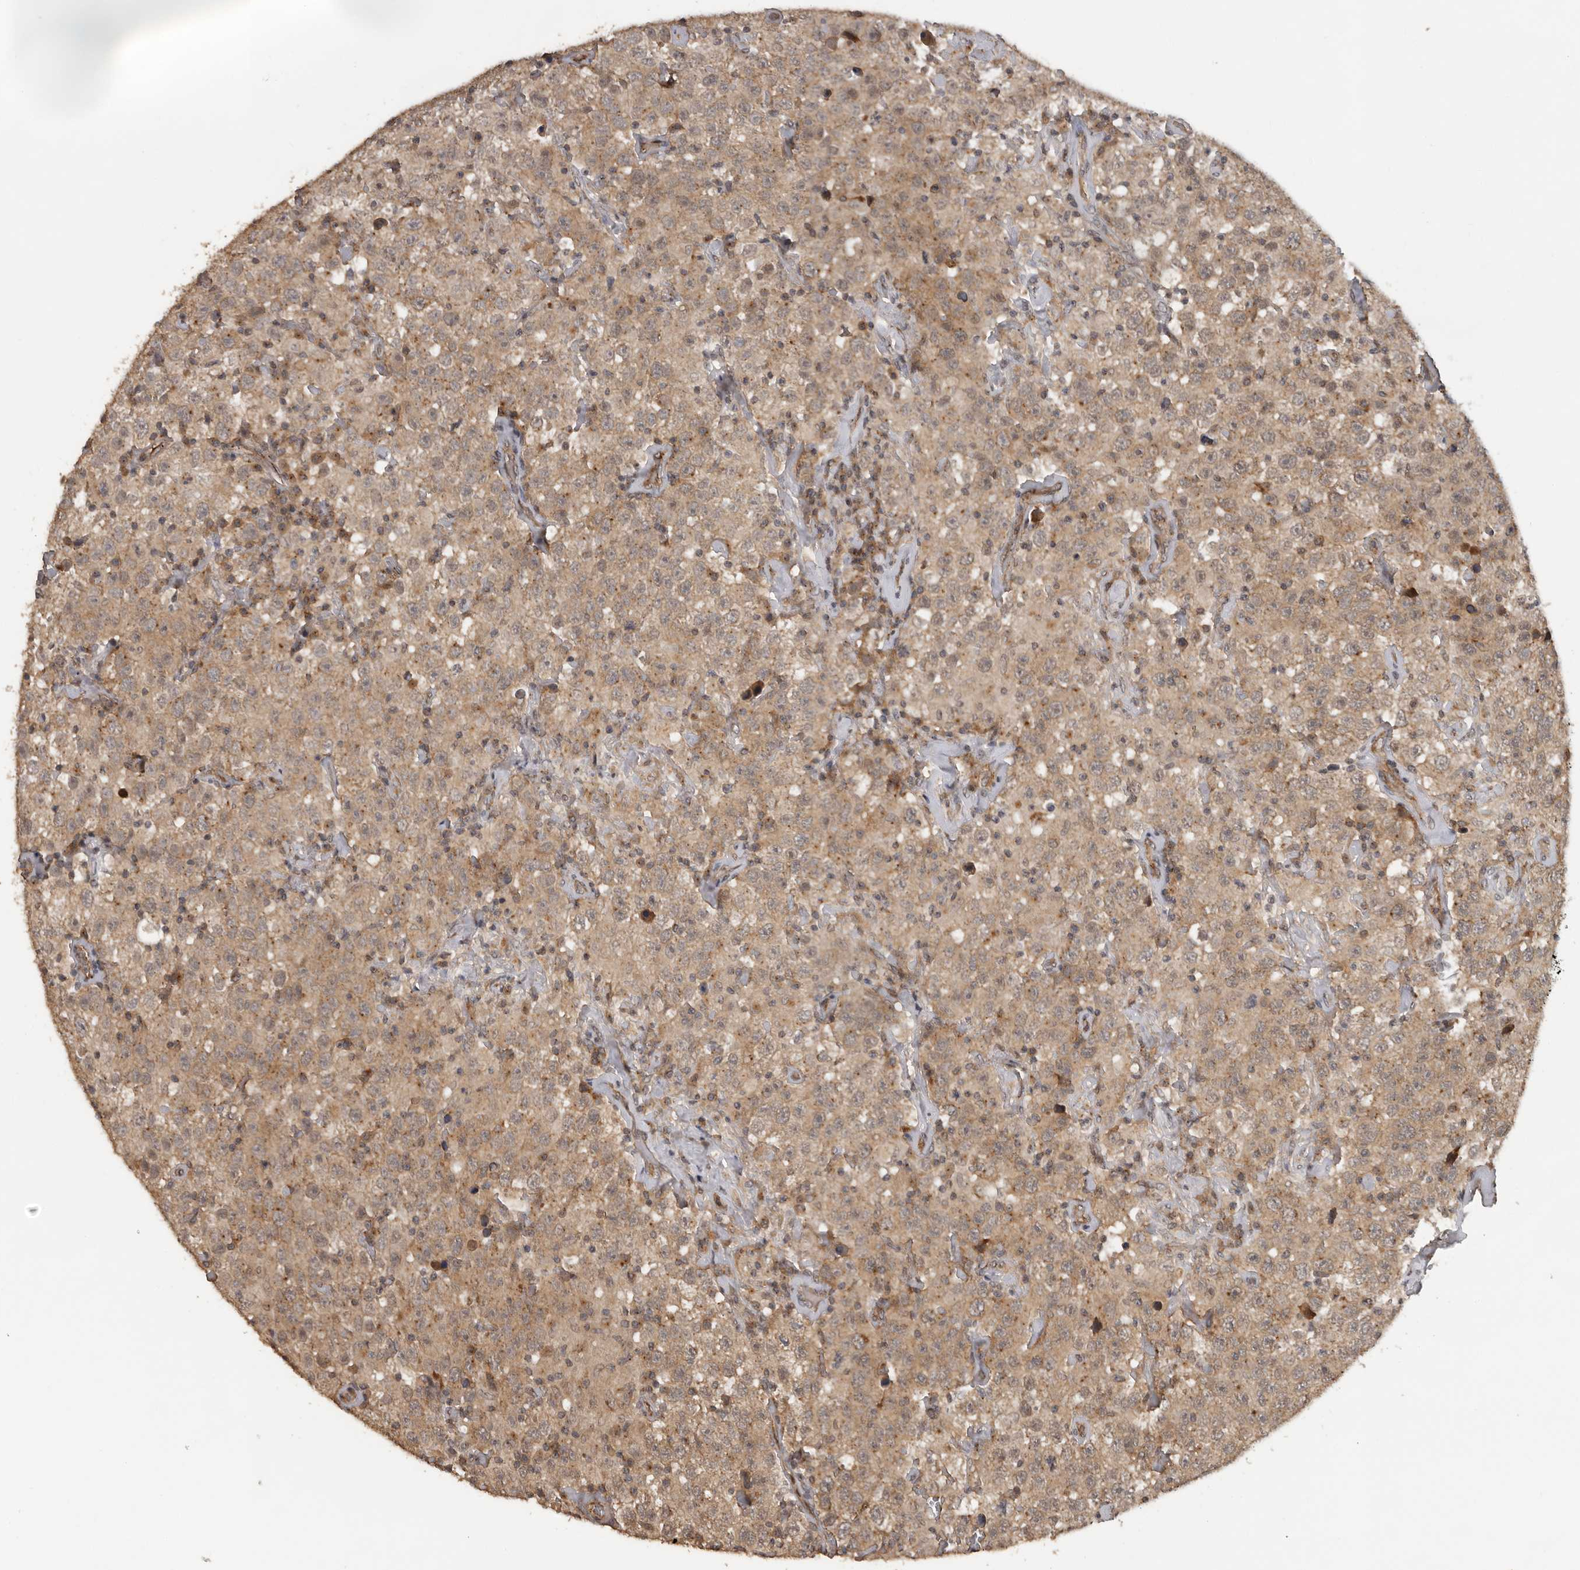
{"staining": {"intensity": "moderate", "quantity": ">75%", "location": "cytoplasmic/membranous"}, "tissue": "testis cancer", "cell_type": "Tumor cells", "image_type": "cancer", "snomed": [{"axis": "morphology", "description": "Seminoma, NOS"}, {"axis": "topography", "description": "Testis"}], "caption": "Protein expression analysis of human seminoma (testis) reveals moderate cytoplasmic/membranous positivity in about >75% of tumor cells.", "gene": "CEP350", "patient": {"sex": "male", "age": 41}}